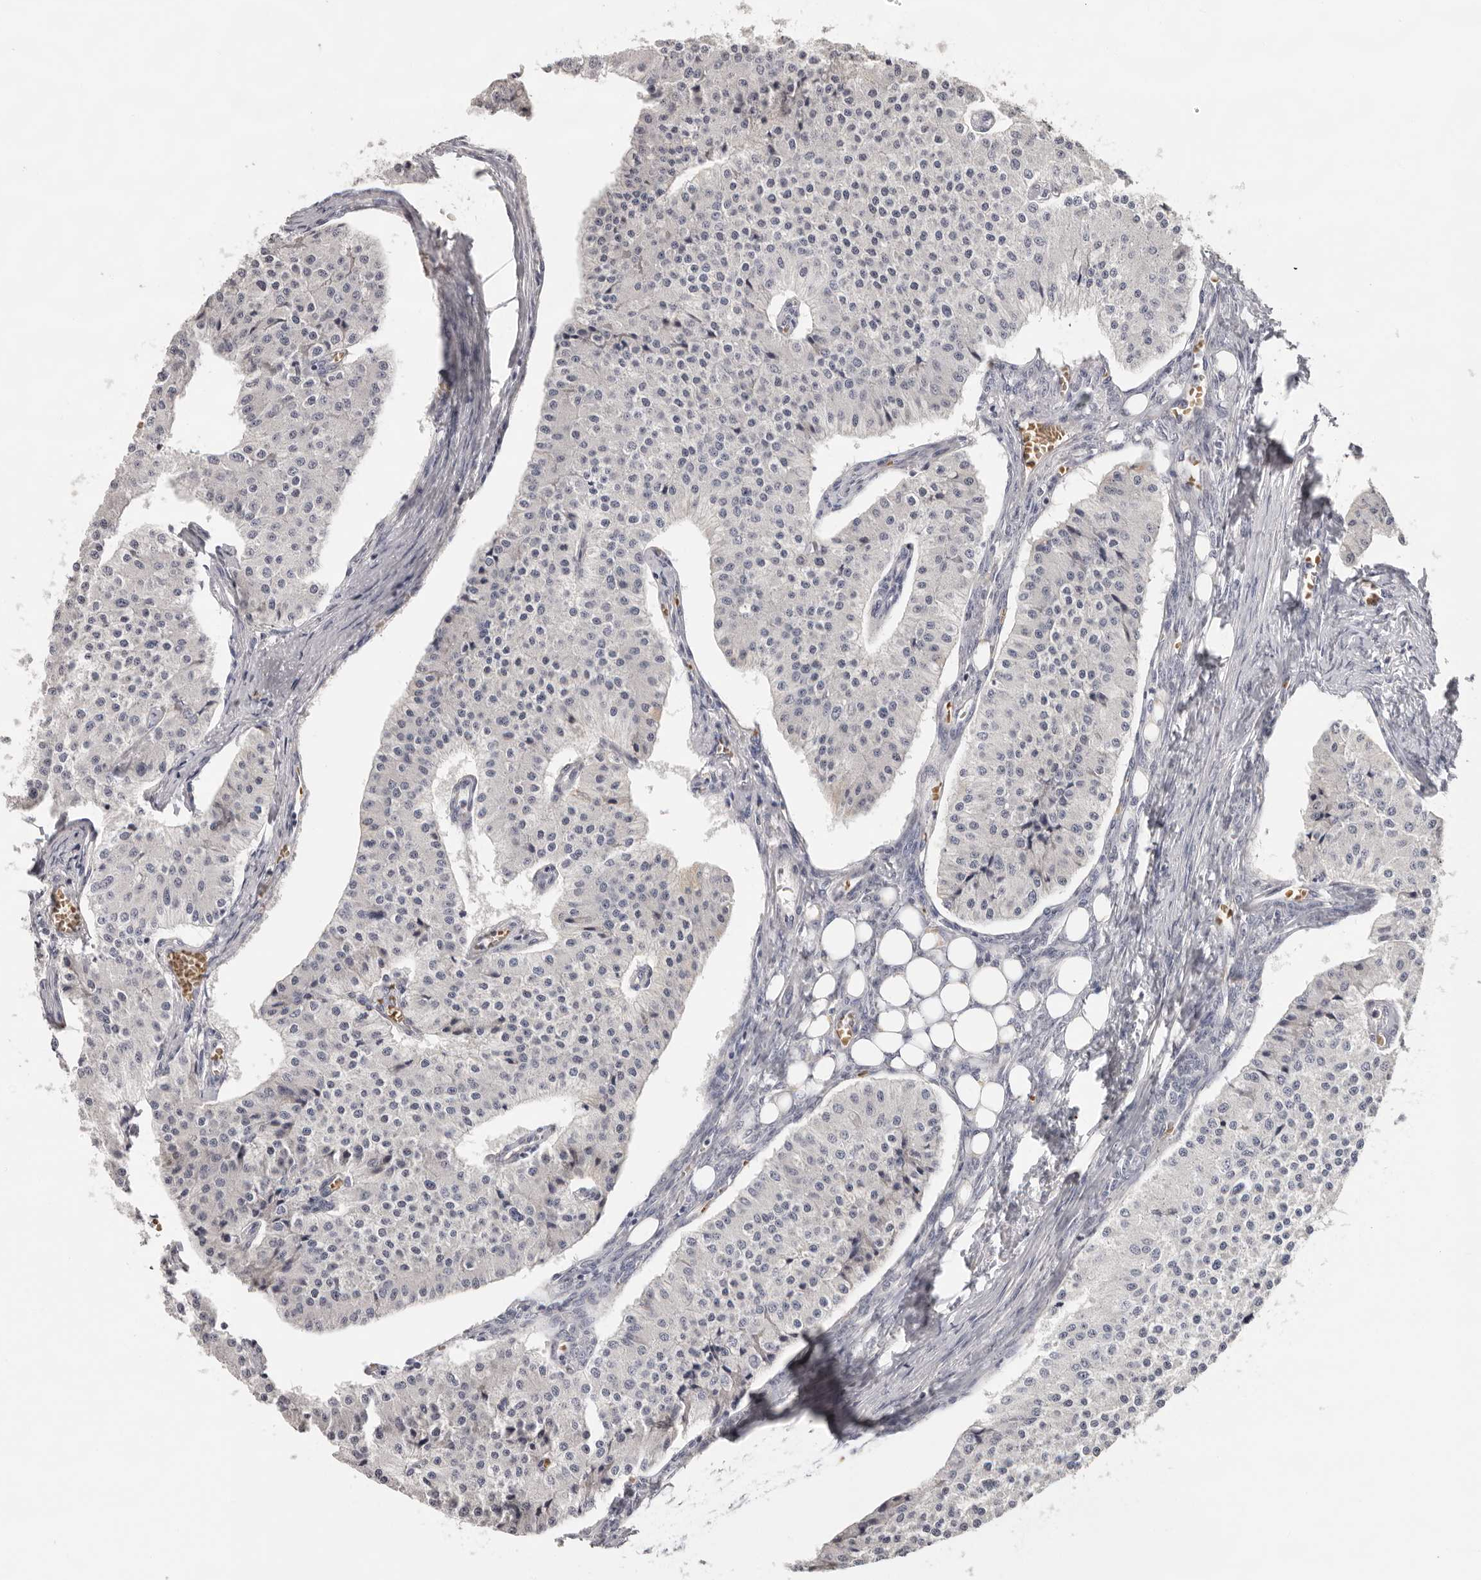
{"staining": {"intensity": "negative", "quantity": "none", "location": "none"}, "tissue": "carcinoid", "cell_type": "Tumor cells", "image_type": "cancer", "snomed": [{"axis": "morphology", "description": "Carcinoid, malignant, NOS"}, {"axis": "topography", "description": "Colon"}], "caption": "Human malignant carcinoid stained for a protein using immunohistochemistry (IHC) displays no positivity in tumor cells.", "gene": "KIF2B", "patient": {"sex": "female", "age": 52}}